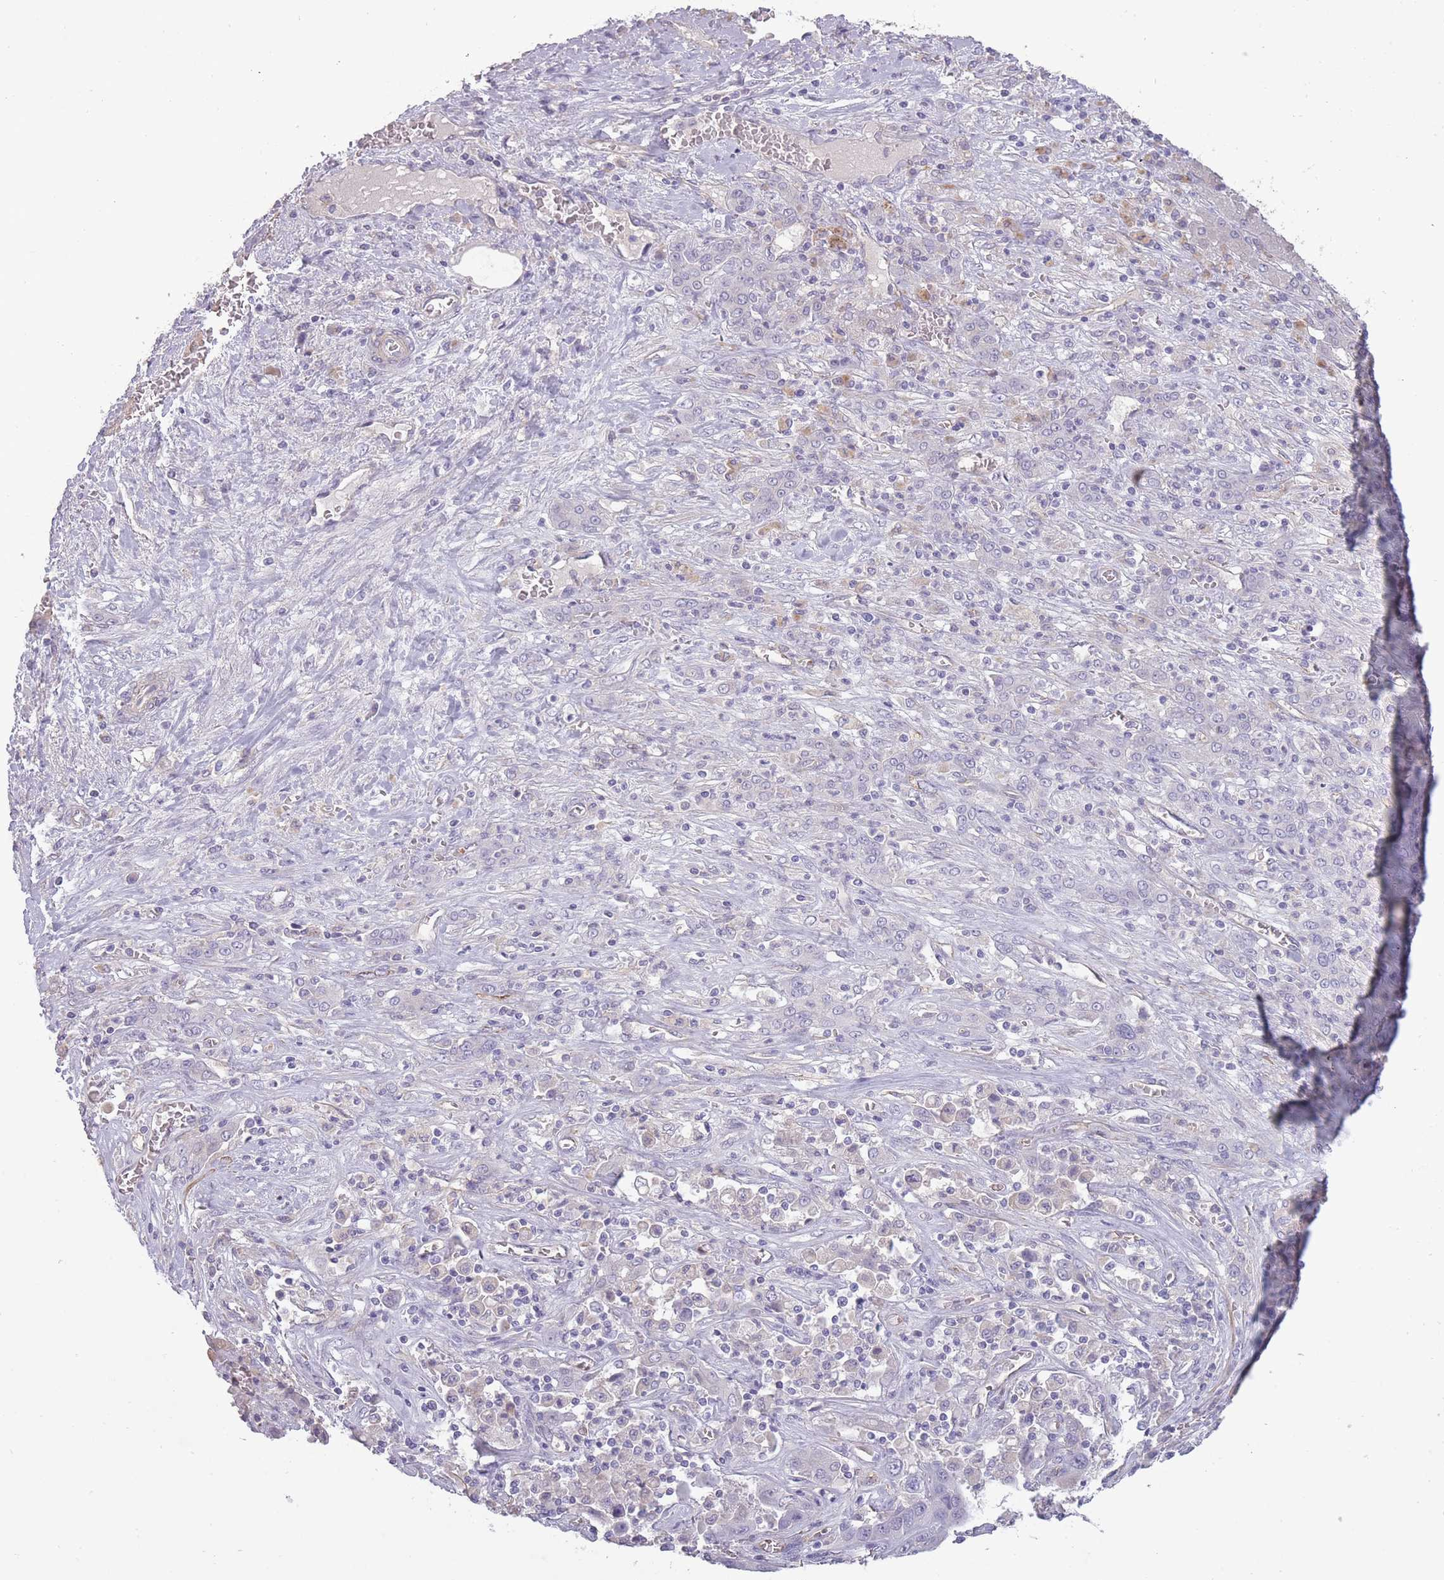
{"staining": {"intensity": "negative", "quantity": "none", "location": "none"}, "tissue": "liver cancer", "cell_type": "Tumor cells", "image_type": "cancer", "snomed": [{"axis": "morphology", "description": "Cholangiocarcinoma"}, {"axis": "topography", "description": "Liver"}], "caption": "The image shows no staining of tumor cells in liver cholangiocarcinoma.", "gene": "SLC8A2", "patient": {"sex": "female", "age": 52}}